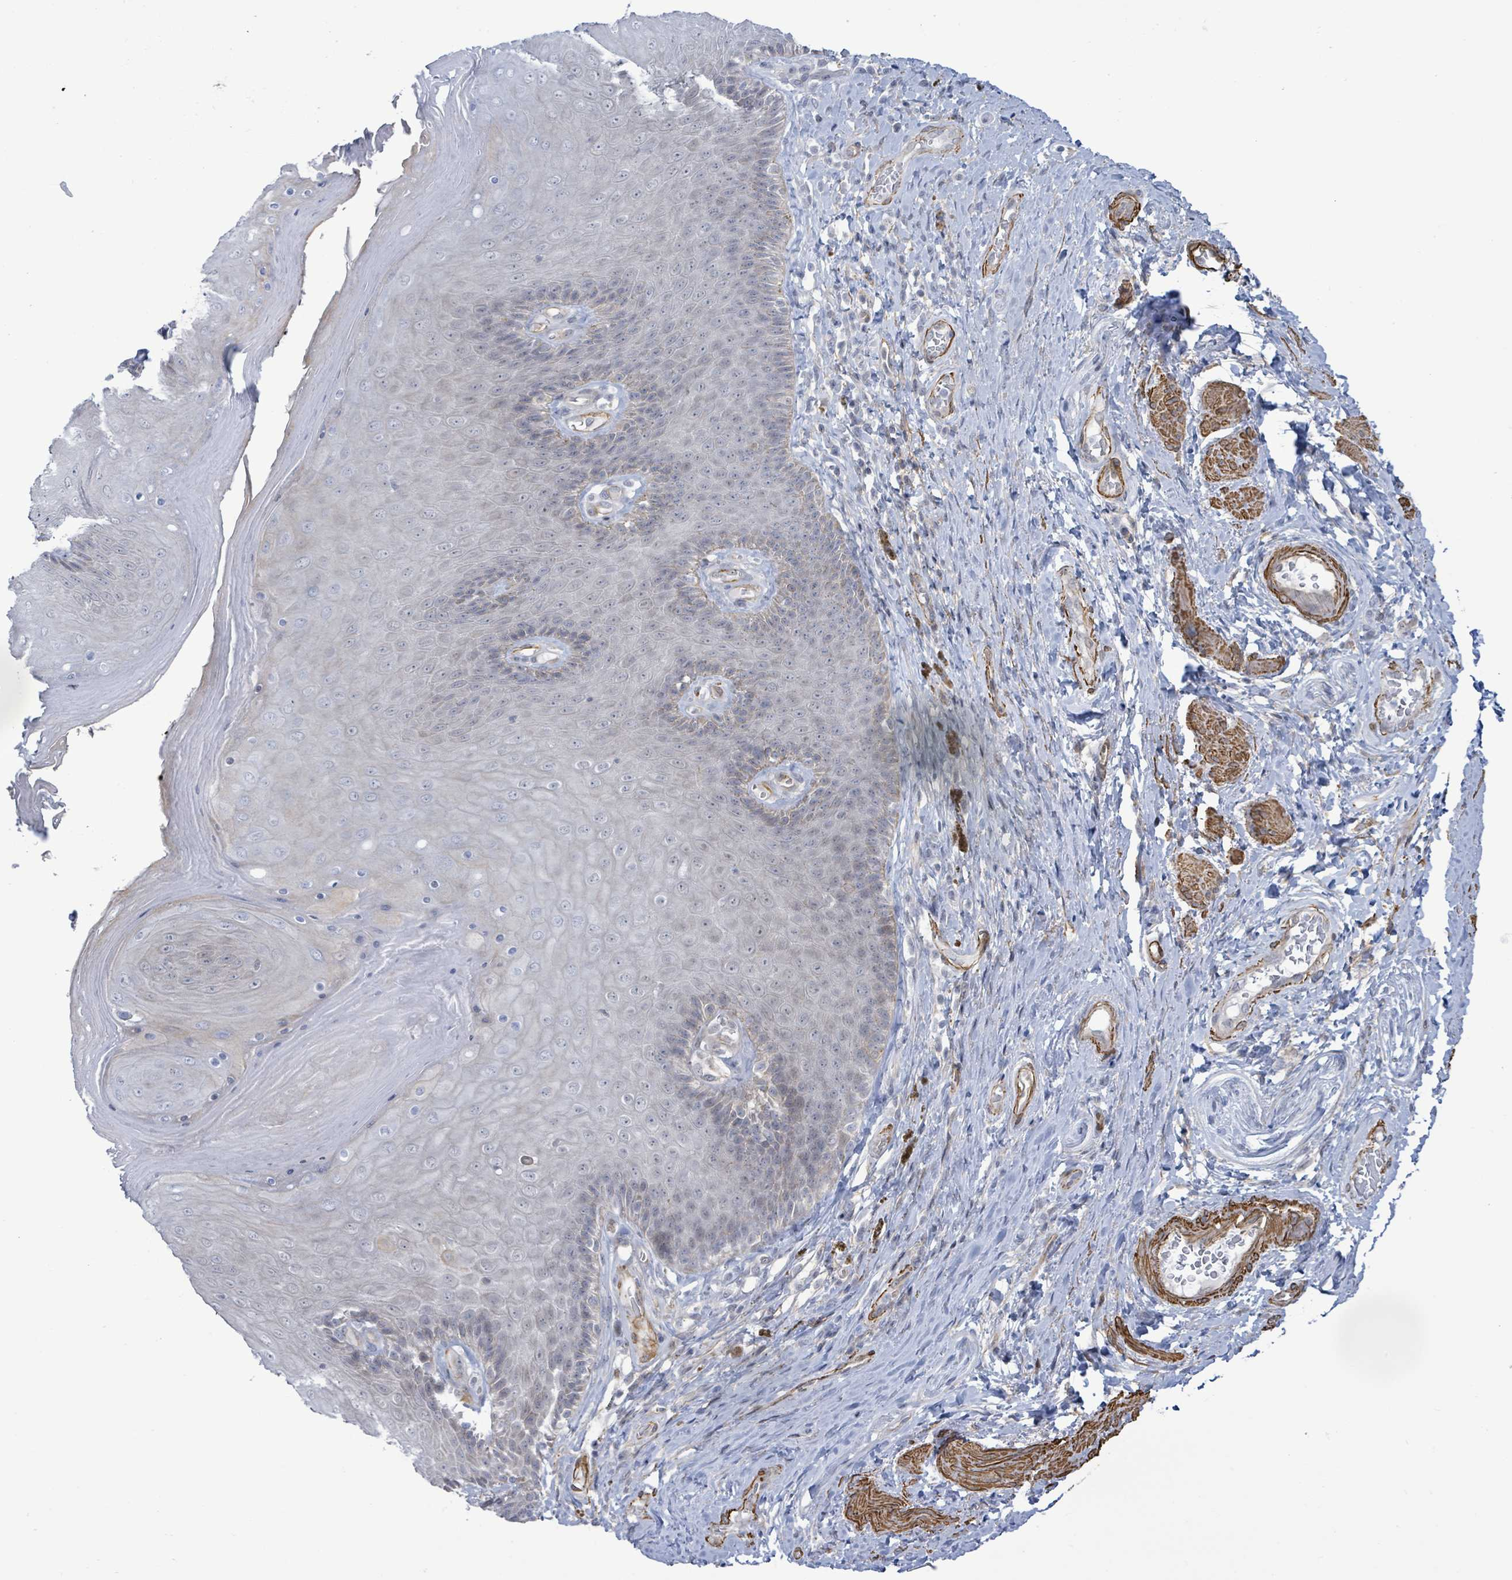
{"staining": {"intensity": "moderate", "quantity": "<25%", "location": "cytoplasmic/membranous"}, "tissue": "skin", "cell_type": "Epidermal cells", "image_type": "normal", "snomed": [{"axis": "morphology", "description": "Normal tissue, NOS"}, {"axis": "topography", "description": "Anal"}, {"axis": "topography", "description": "Peripheral nerve tissue"}], "caption": "This photomicrograph displays IHC staining of unremarkable human skin, with low moderate cytoplasmic/membranous staining in about <25% of epidermal cells.", "gene": "DMRTC1B", "patient": {"sex": "male", "age": 53}}